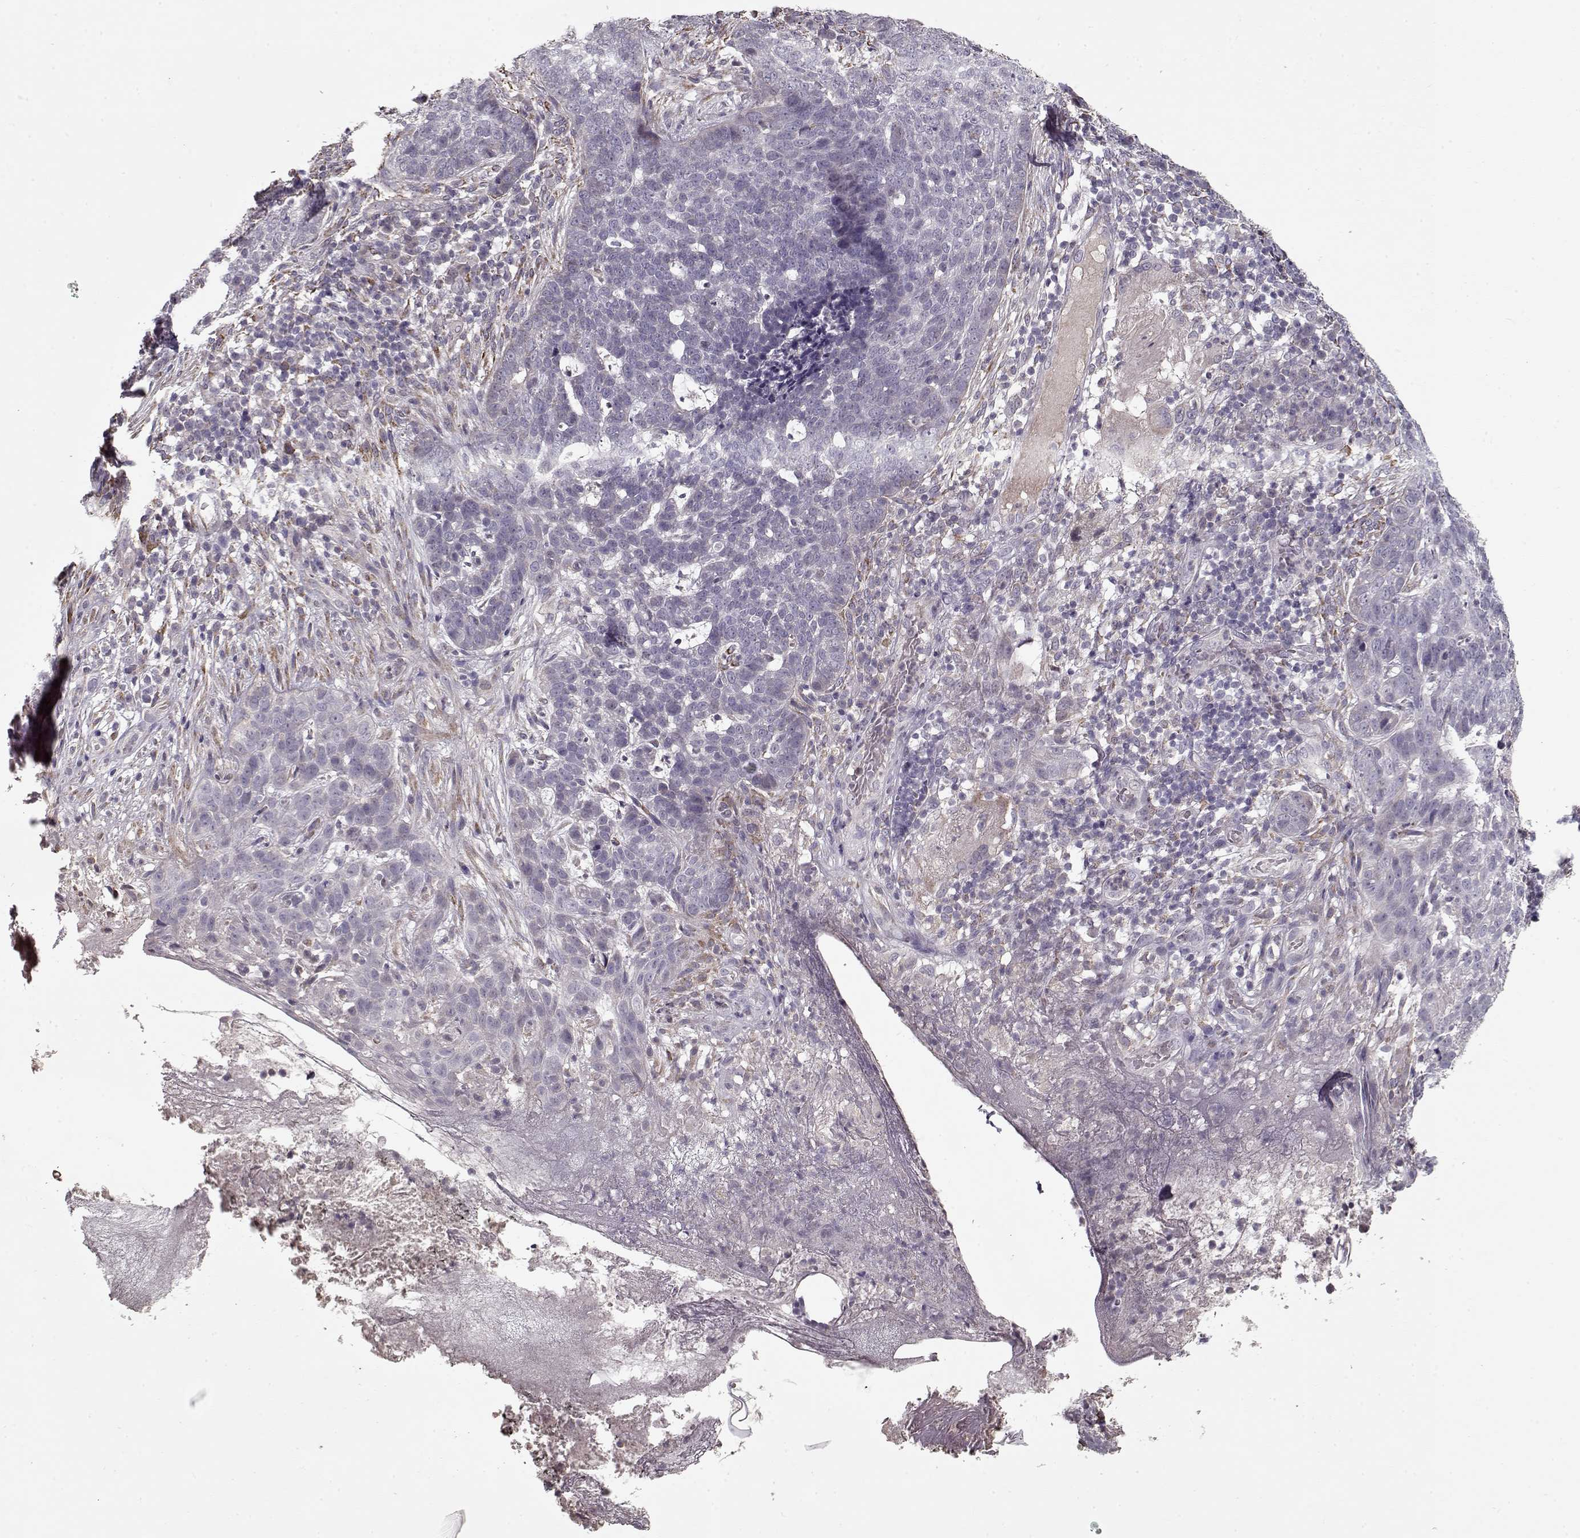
{"staining": {"intensity": "negative", "quantity": "none", "location": "none"}, "tissue": "skin cancer", "cell_type": "Tumor cells", "image_type": "cancer", "snomed": [{"axis": "morphology", "description": "Basal cell carcinoma"}, {"axis": "topography", "description": "Skin"}], "caption": "Immunohistochemistry photomicrograph of human skin cancer stained for a protein (brown), which exhibits no staining in tumor cells.", "gene": "LAMA2", "patient": {"sex": "female", "age": 69}}